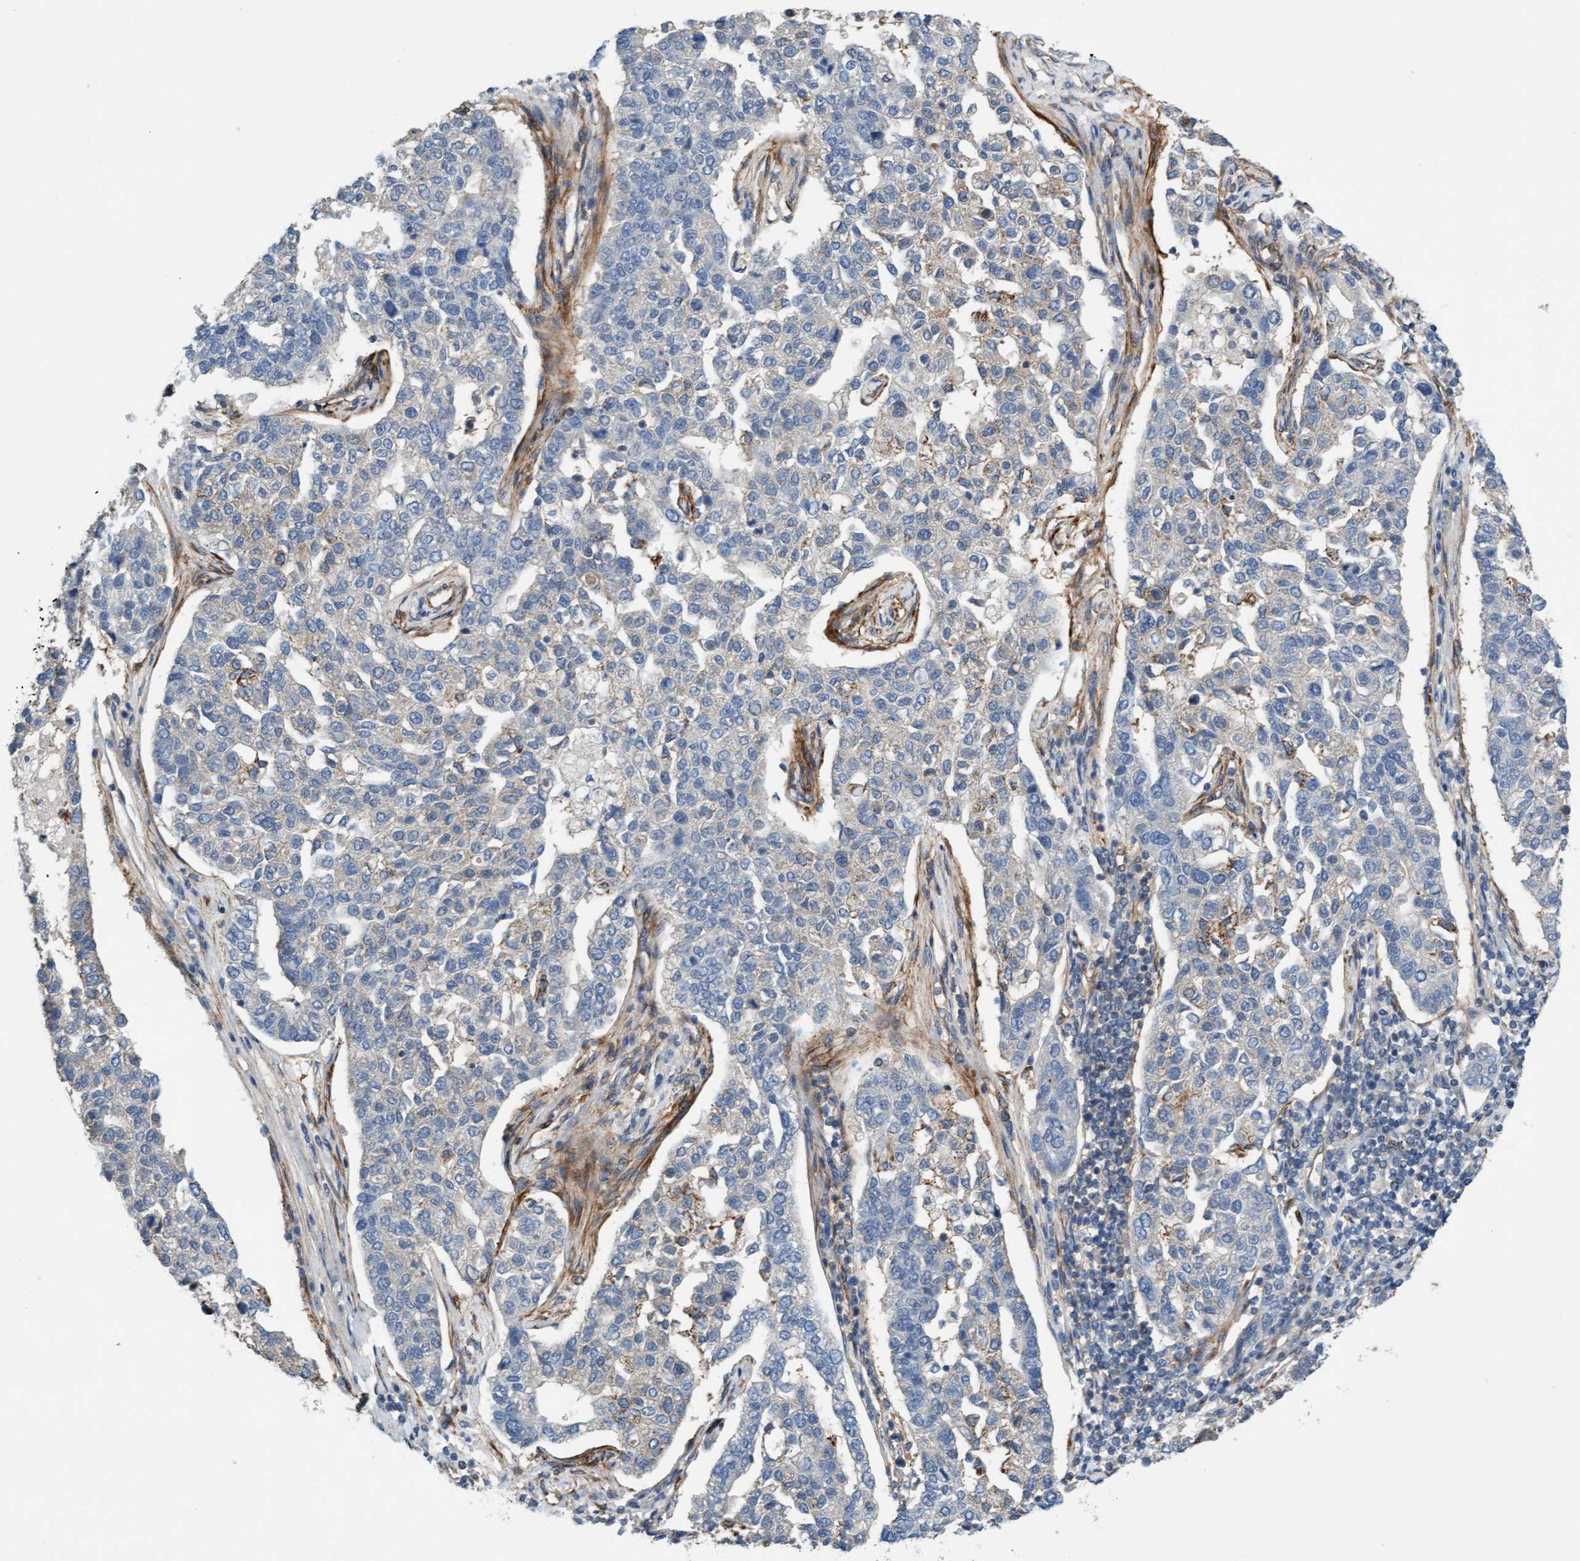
{"staining": {"intensity": "negative", "quantity": "none", "location": "none"}, "tissue": "pancreatic cancer", "cell_type": "Tumor cells", "image_type": "cancer", "snomed": [{"axis": "morphology", "description": "Adenocarcinoma, NOS"}, {"axis": "topography", "description": "Pancreas"}], "caption": "IHC of pancreatic cancer (adenocarcinoma) demonstrates no staining in tumor cells.", "gene": "FMNL3", "patient": {"sex": "female", "age": 61}}